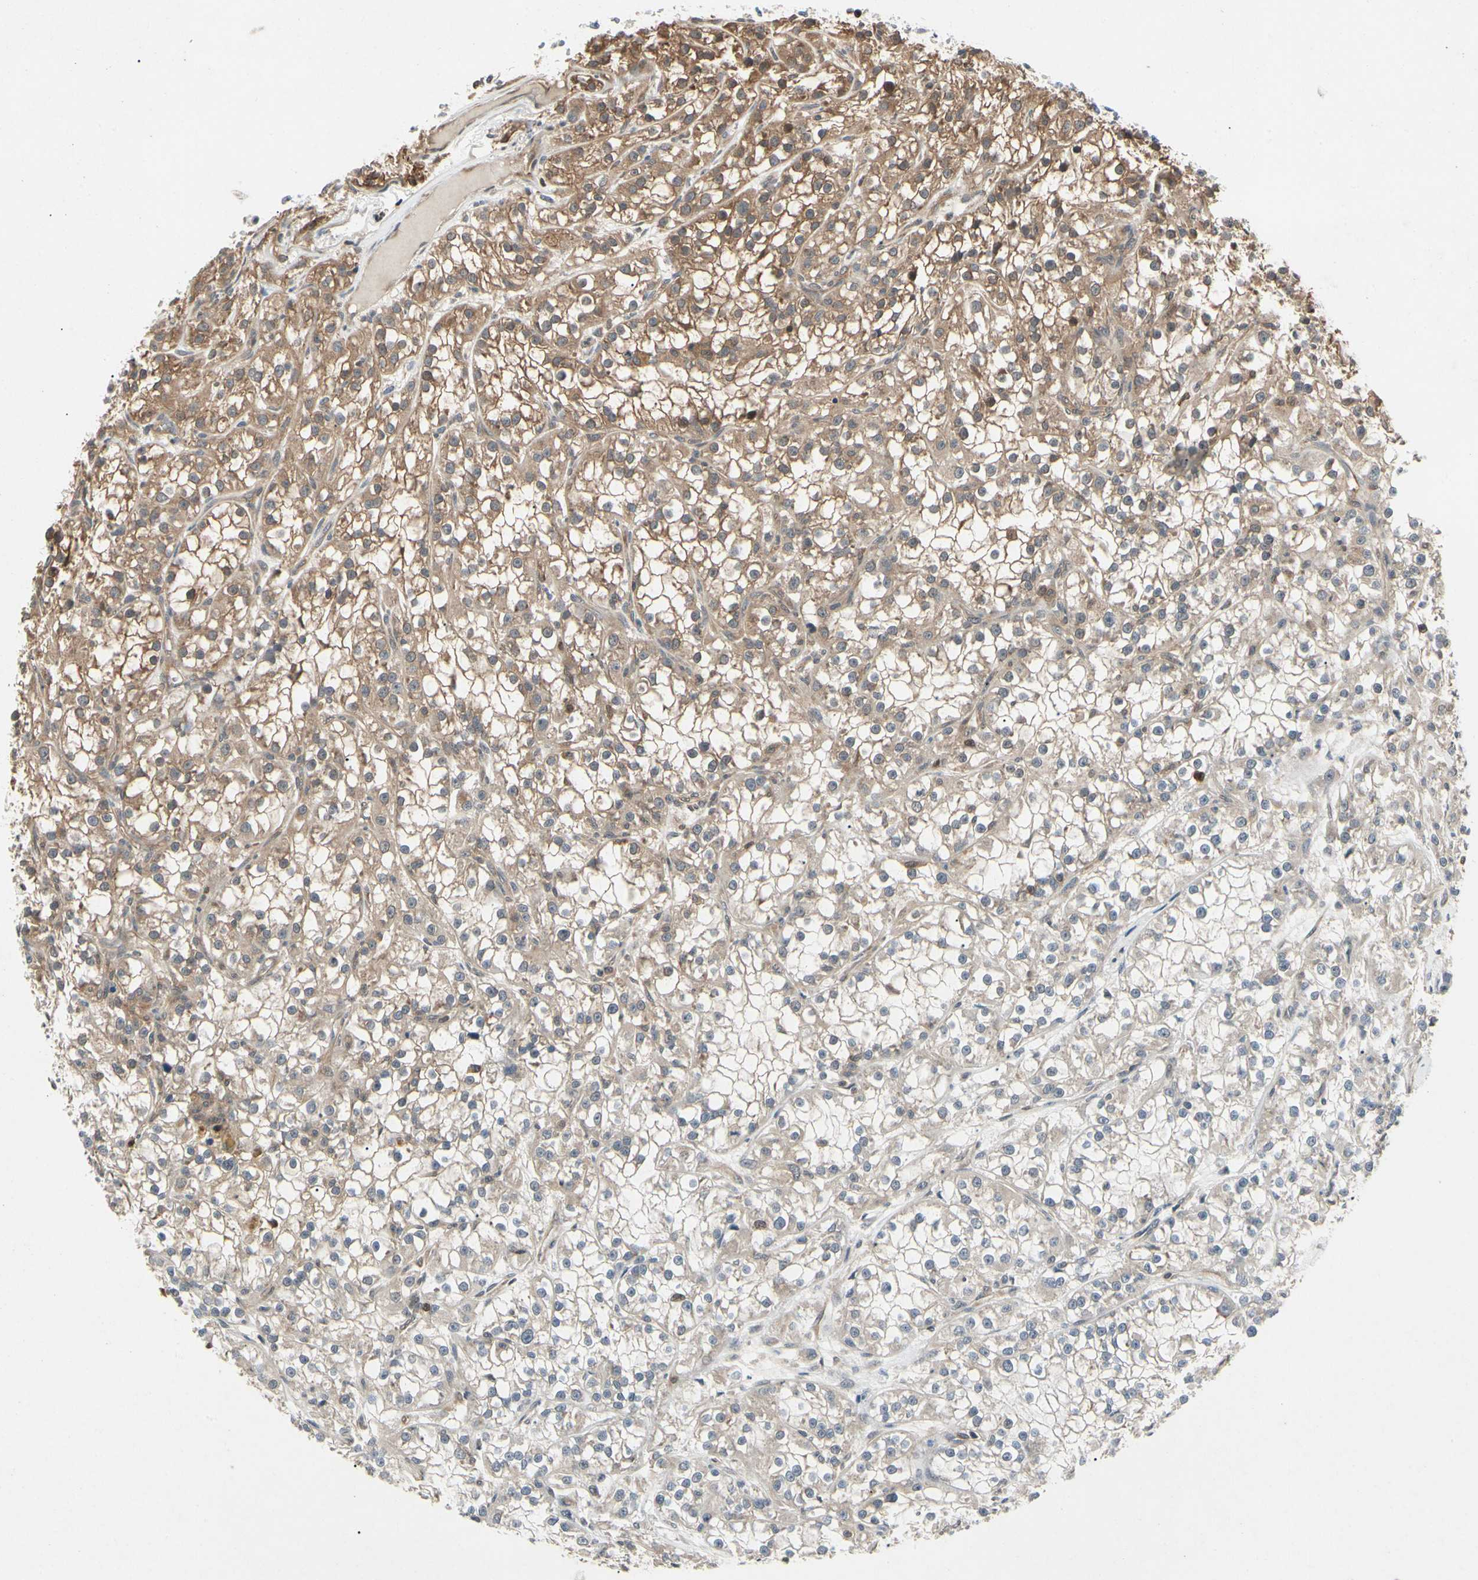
{"staining": {"intensity": "moderate", "quantity": "25%-75%", "location": "cytoplasmic/membranous"}, "tissue": "renal cancer", "cell_type": "Tumor cells", "image_type": "cancer", "snomed": [{"axis": "morphology", "description": "Adenocarcinoma, NOS"}, {"axis": "topography", "description": "Kidney"}], "caption": "Human renal adenocarcinoma stained with a protein marker exhibits moderate staining in tumor cells.", "gene": "YWHAQ", "patient": {"sex": "female", "age": 52}}